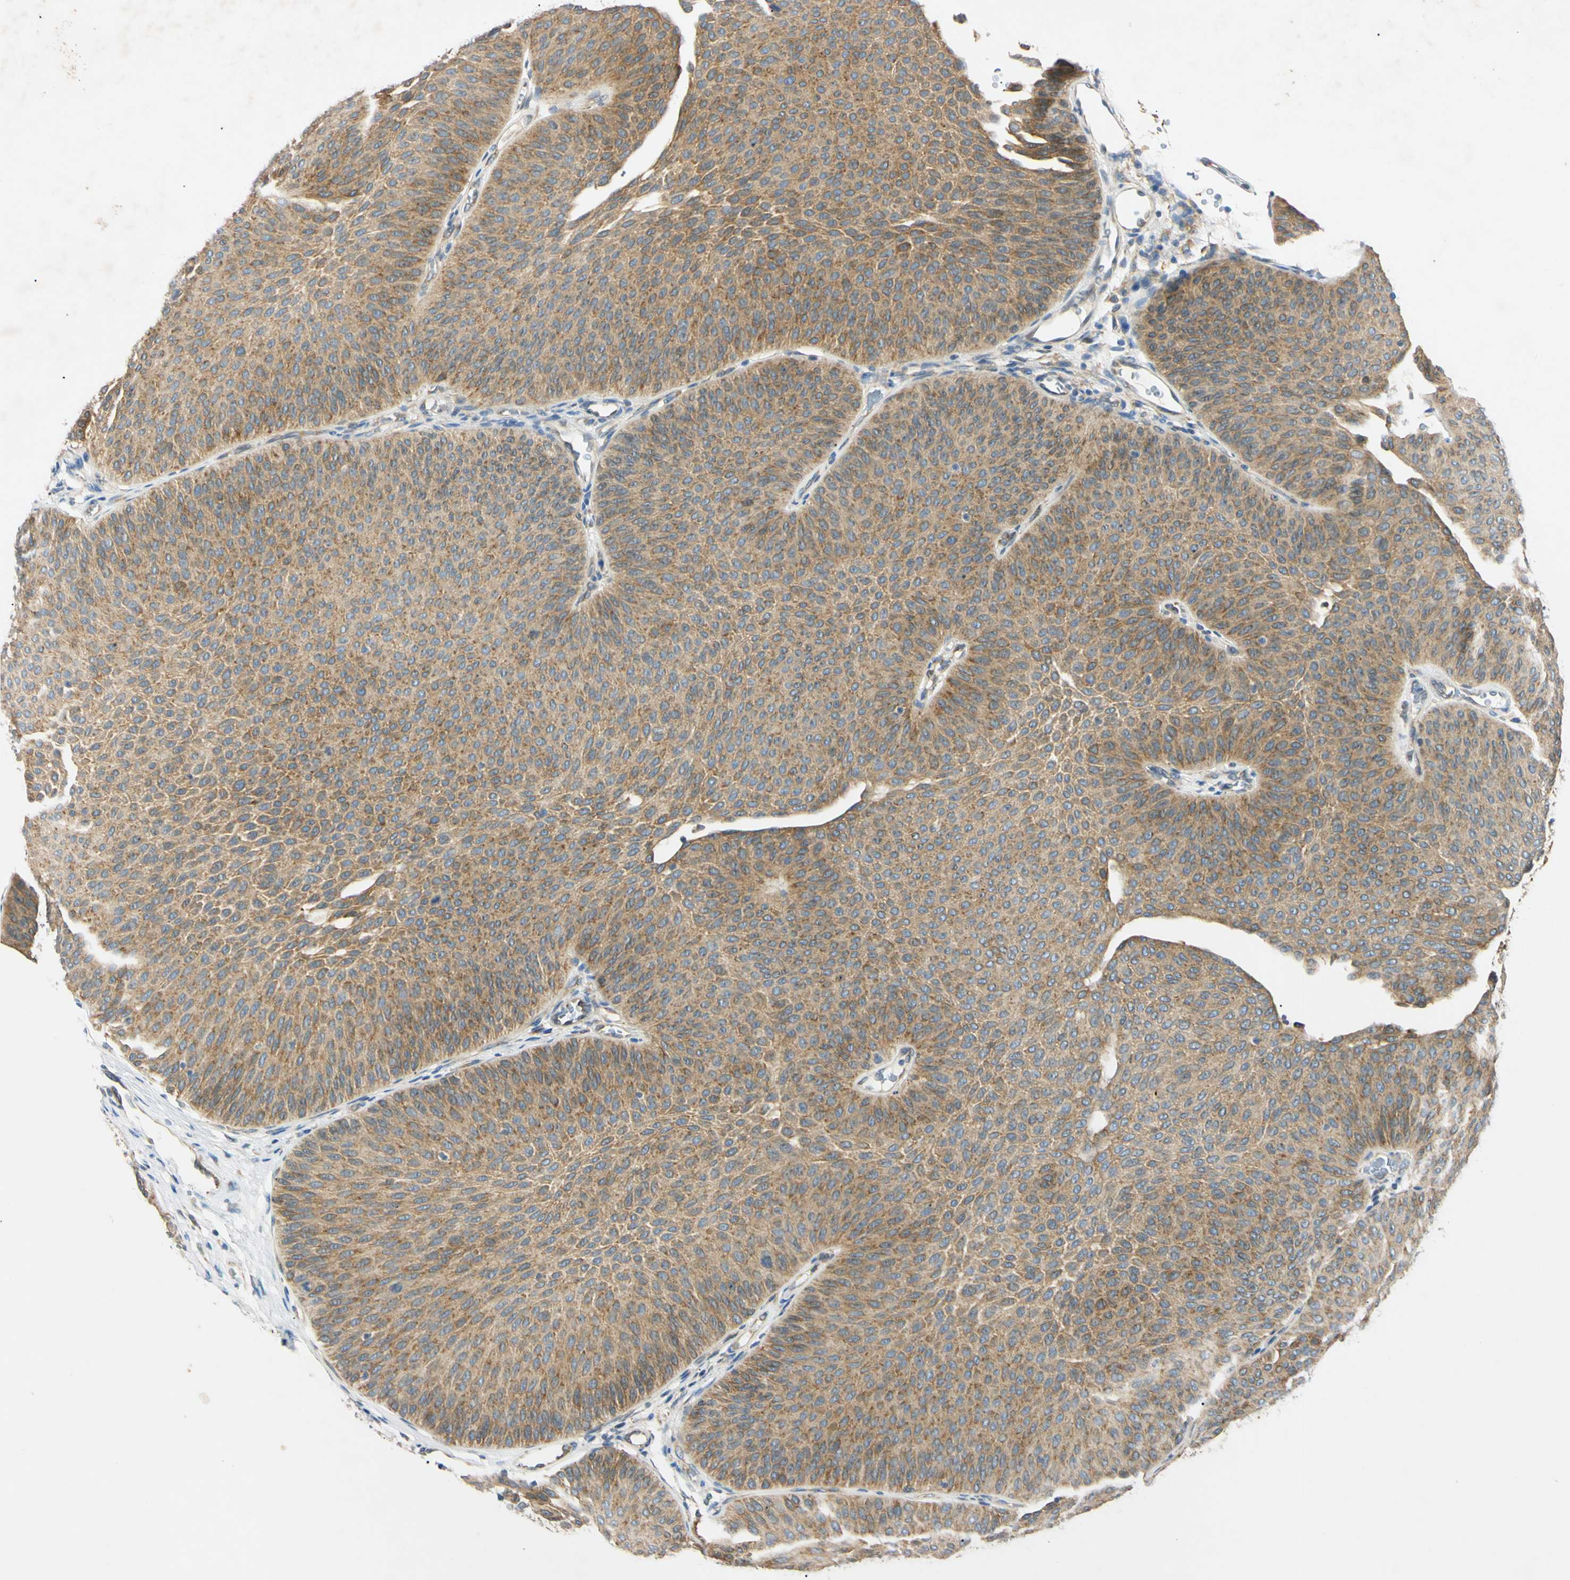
{"staining": {"intensity": "moderate", "quantity": ">75%", "location": "cytoplasmic/membranous"}, "tissue": "urothelial cancer", "cell_type": "Tumor cells", "image_type": "cancer", "snomed": [{"axis": "morphology", "description": "Urothelial carcinoma, Low grade"}, {"axis": "topography", "description": "Urinary bladder"}], "caption": "DAB (3,3'-diaminobenzidine) immunohistochemical staining of urothelial cancer shows moderate cytoplasmic/membranous protein expression in approximately >75% of tumor cells.", "gene": "DNAJB12", "patient": {"sex": "female", "age": 60}}